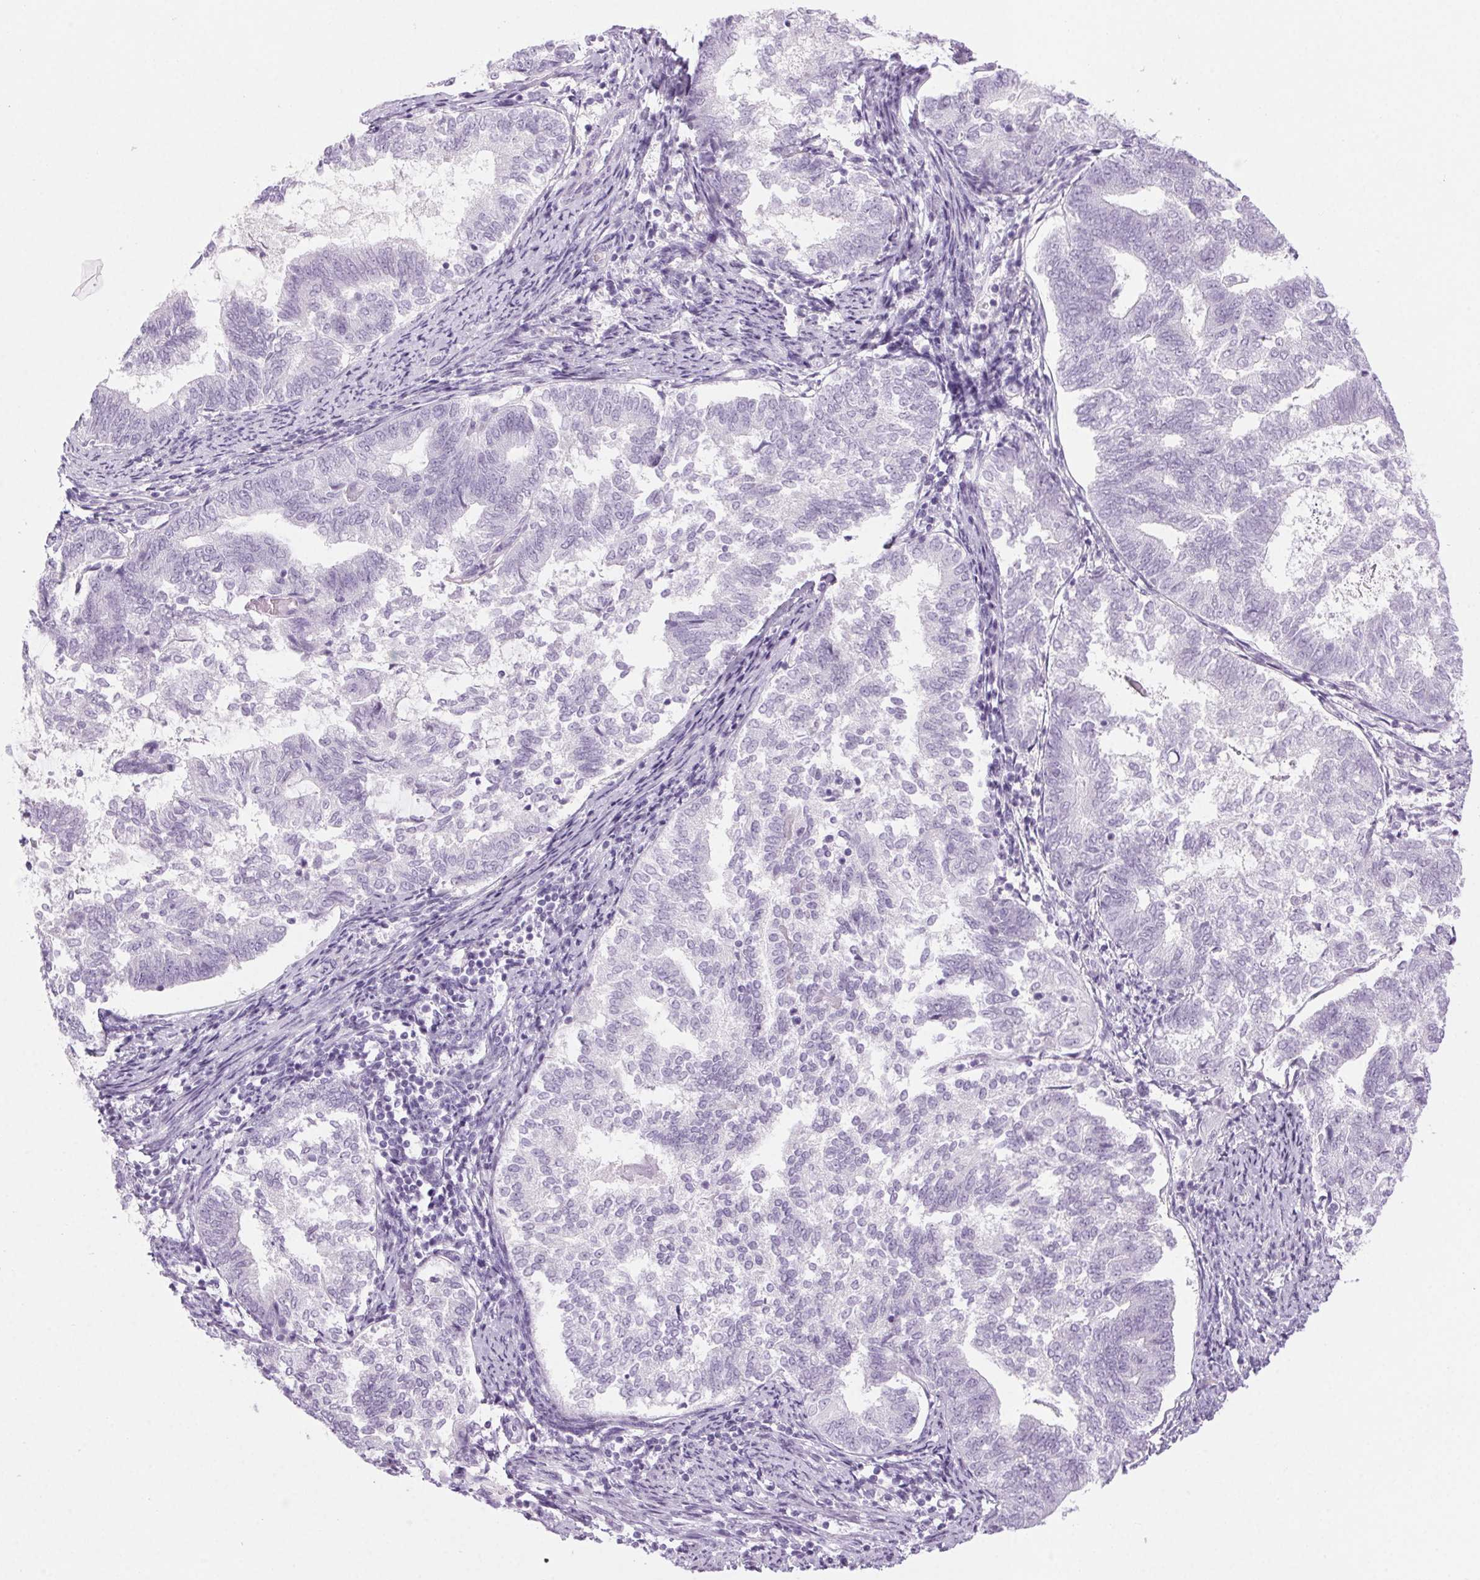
{"staining": {"intensity": "negative", "quantity": "none", "location": "none"}, "tissue": "endometrial cancer", "cell_type": "Tumor cells", "image_type": "cancer", "snomed": [{"axis": "morphology", "description": "Adenocarcinoma, NOS"}, {"axis": "topography", "description": "Endometrium"}], "caption": "Tumor cells show no significant protein staining in endometrial cancer. (Immunohistochemistry (ihc), brightfield microscopy, high magnification).", "gene": "LRP2", "patient": {"sex": "female", "age": 65}}